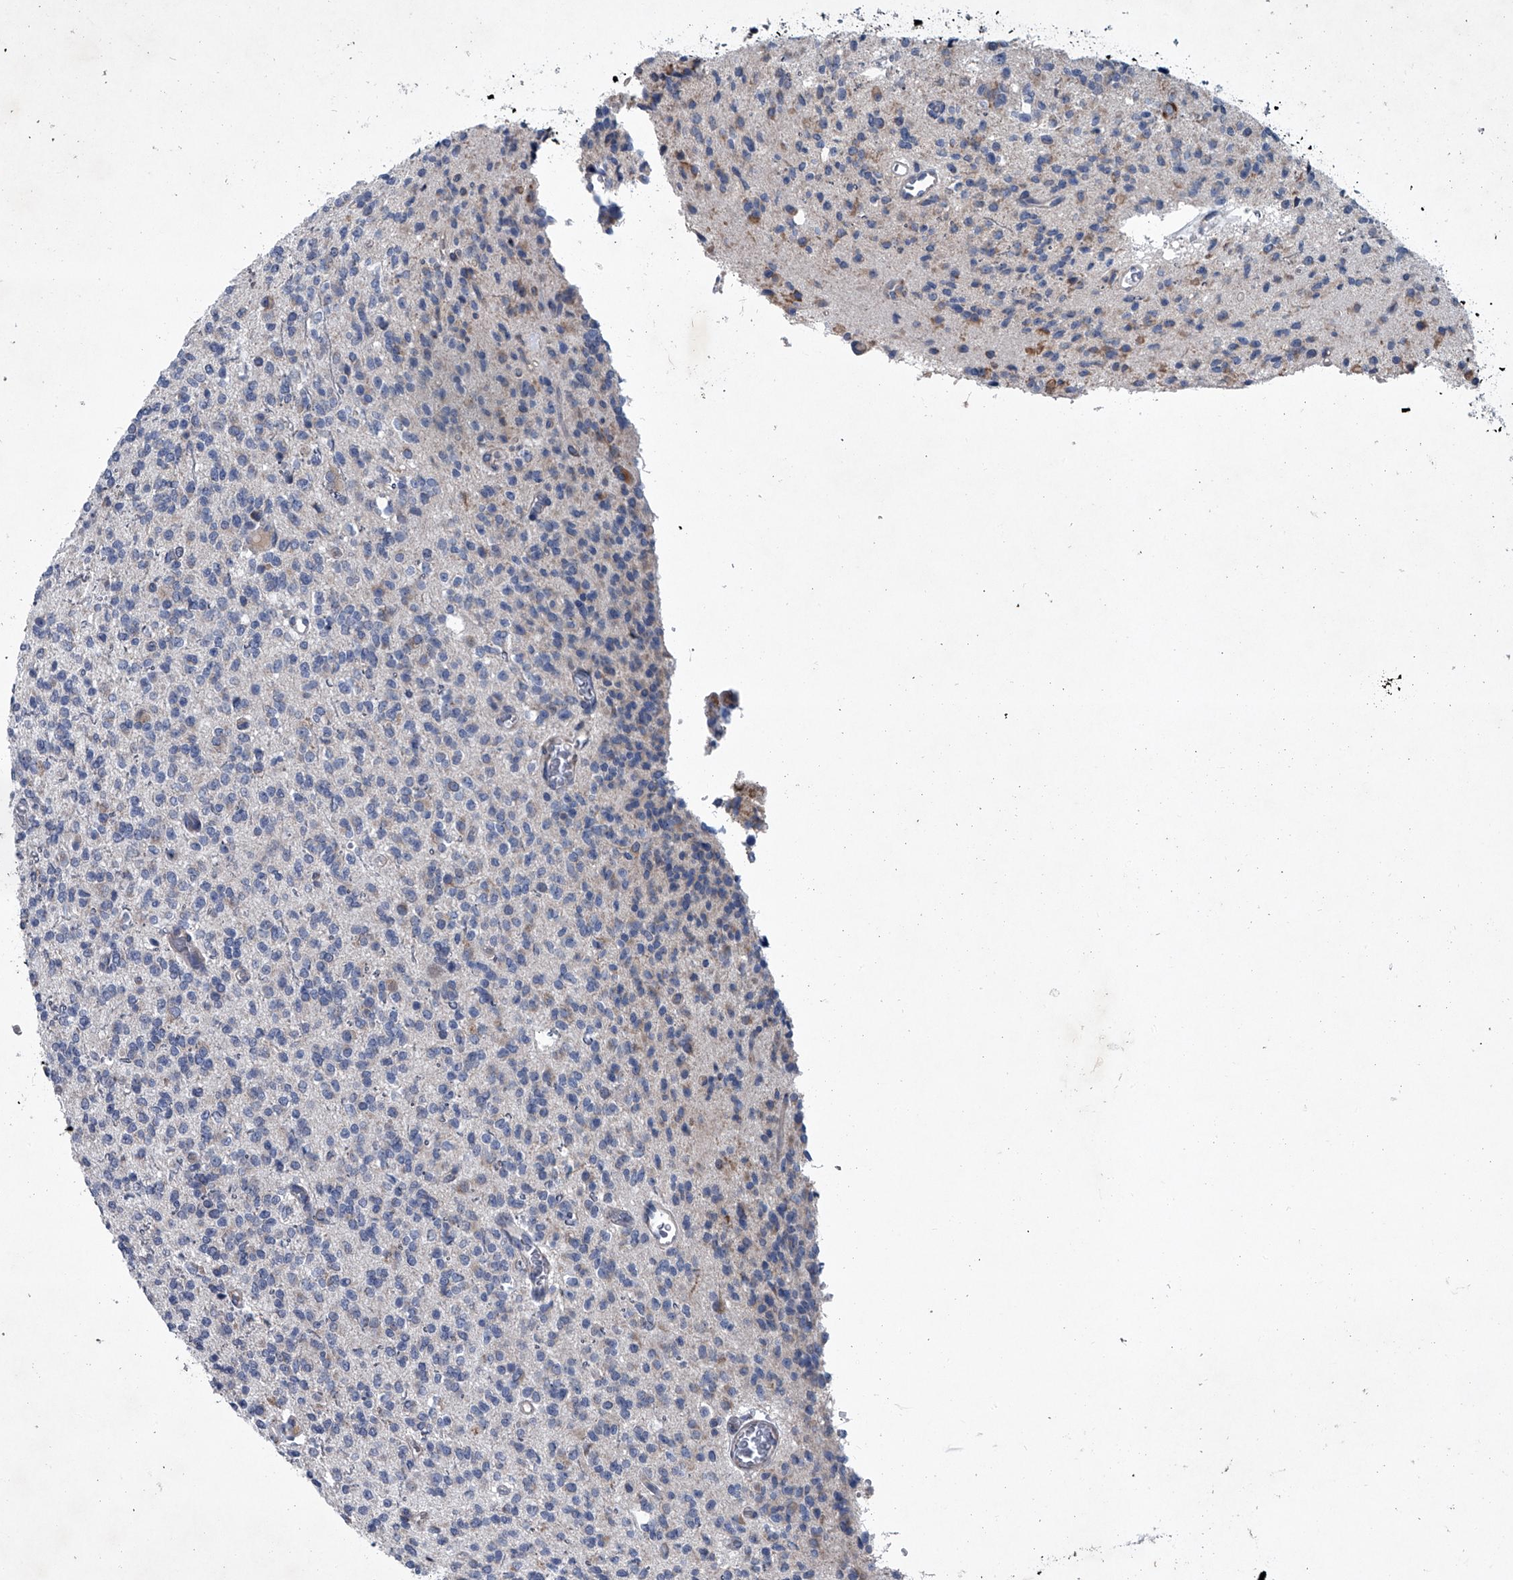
{"staining": {"intensity": "negative", "quantity": "none", "location": "none"}, "tissue": "glioma", "cell_type": "Tumor cells", "image_type": "cancer", "snomed": [{"axis": "morphology", "description": "Glioma, malignant, High grade"}, {"axis": "topography", "description": "Brain"}], "caption": "Protein analysis of glioma reveals no significant positivity in tumor cells.", "gene": "ABCG1", "patient": {"sex": "male", "age": 34}}